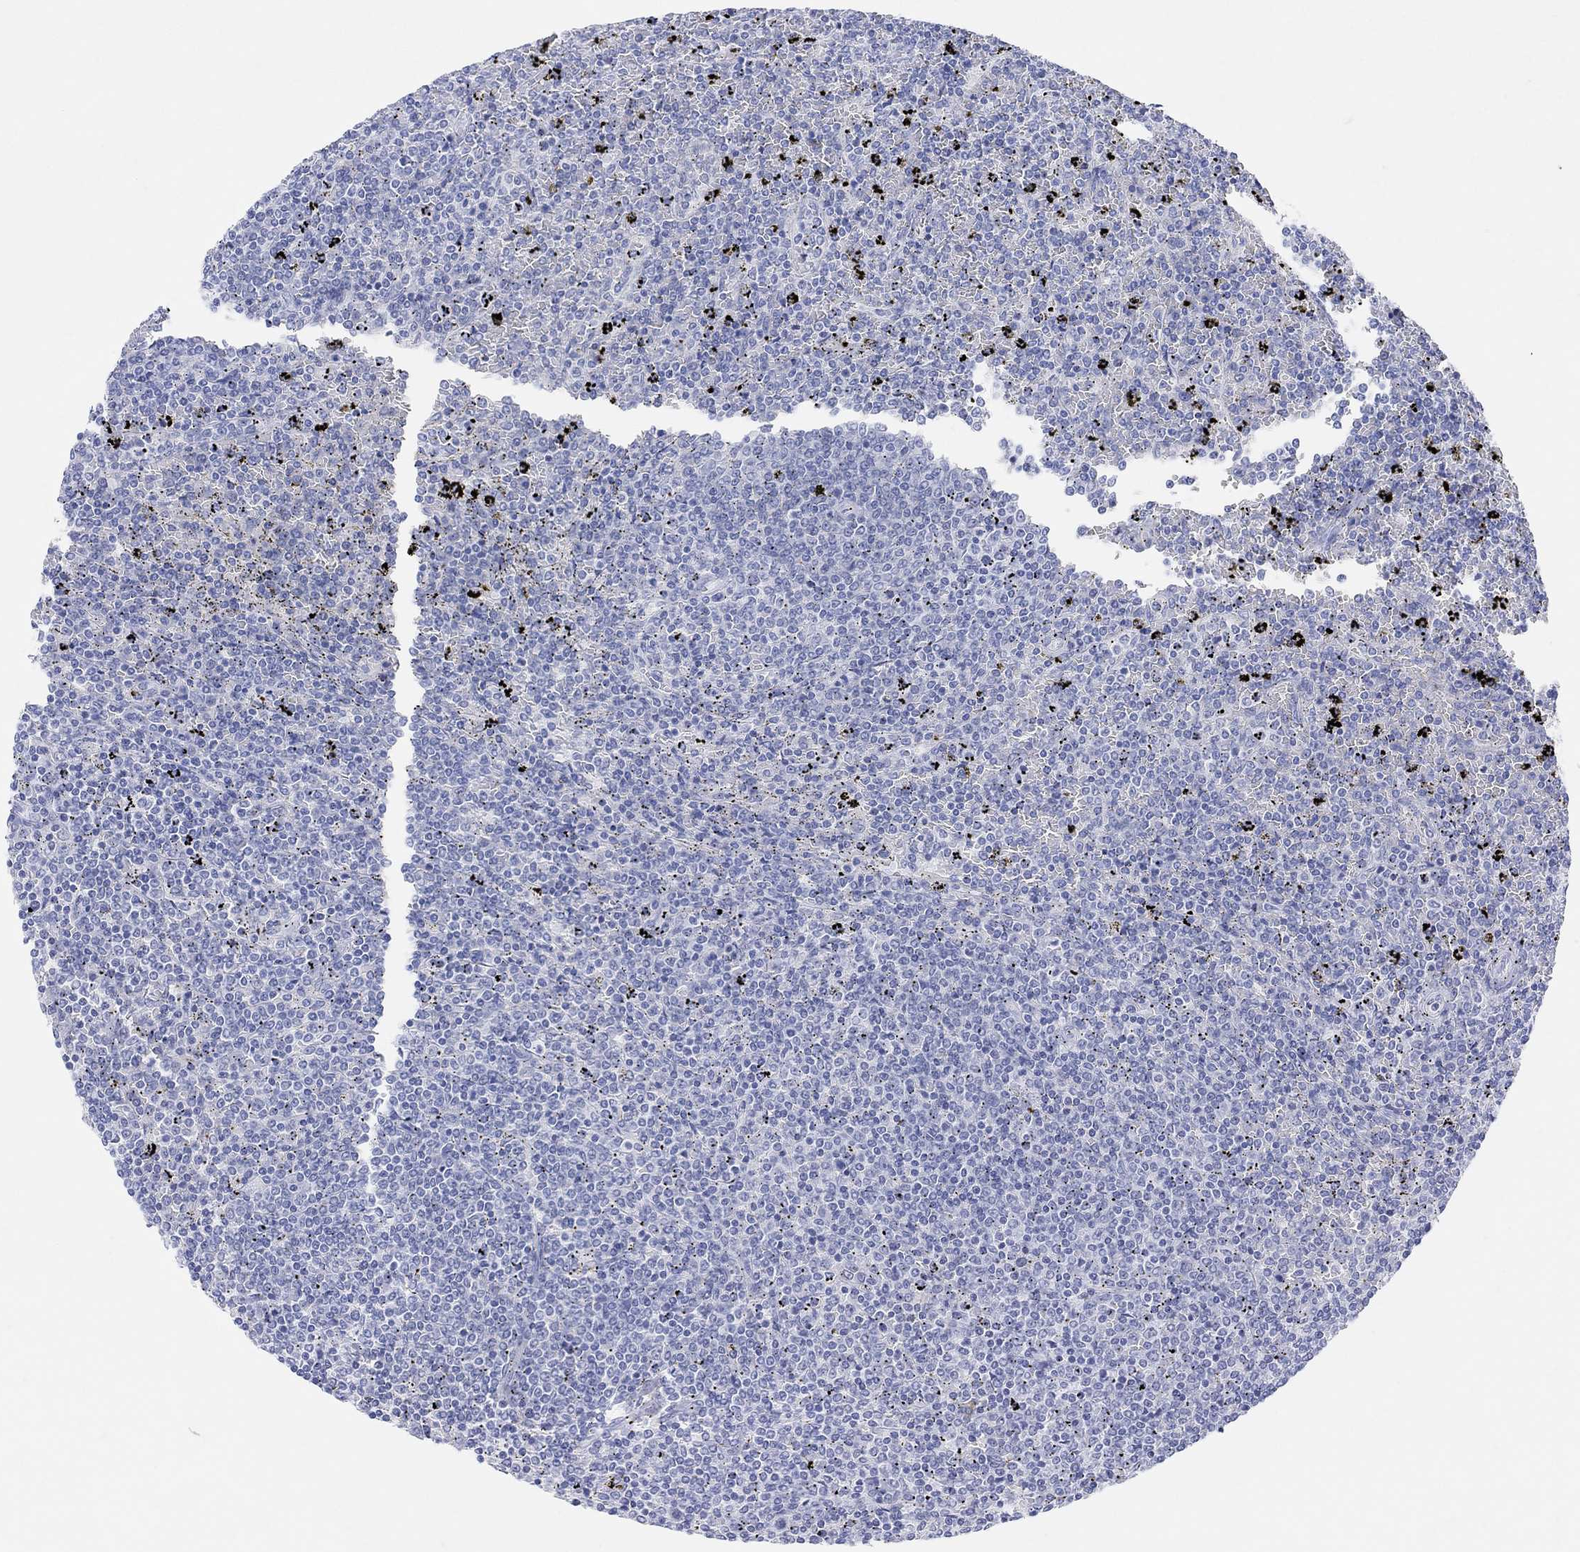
{"staining": {"intensity": "negative", "quantity": "none", "location": "none"}, "tissue": "lymphoma", "cell_type": "Tumor cells", "image_type": "cancer", "snomed": [{"axis": "morphology", "description": "Malignant lymphoma, non-Hodgkin's type, Low grade"}, {"axis": "topography", "description": "Spleen"}], "caption": "This is an immunohistochemistry (IHC) image of human low-grade malignant lymphoma, non-Hodgkin's type. There is no positivity in tumor cells.", "gene": "TYR", "patient": {"sex": "female", "age": 77}}